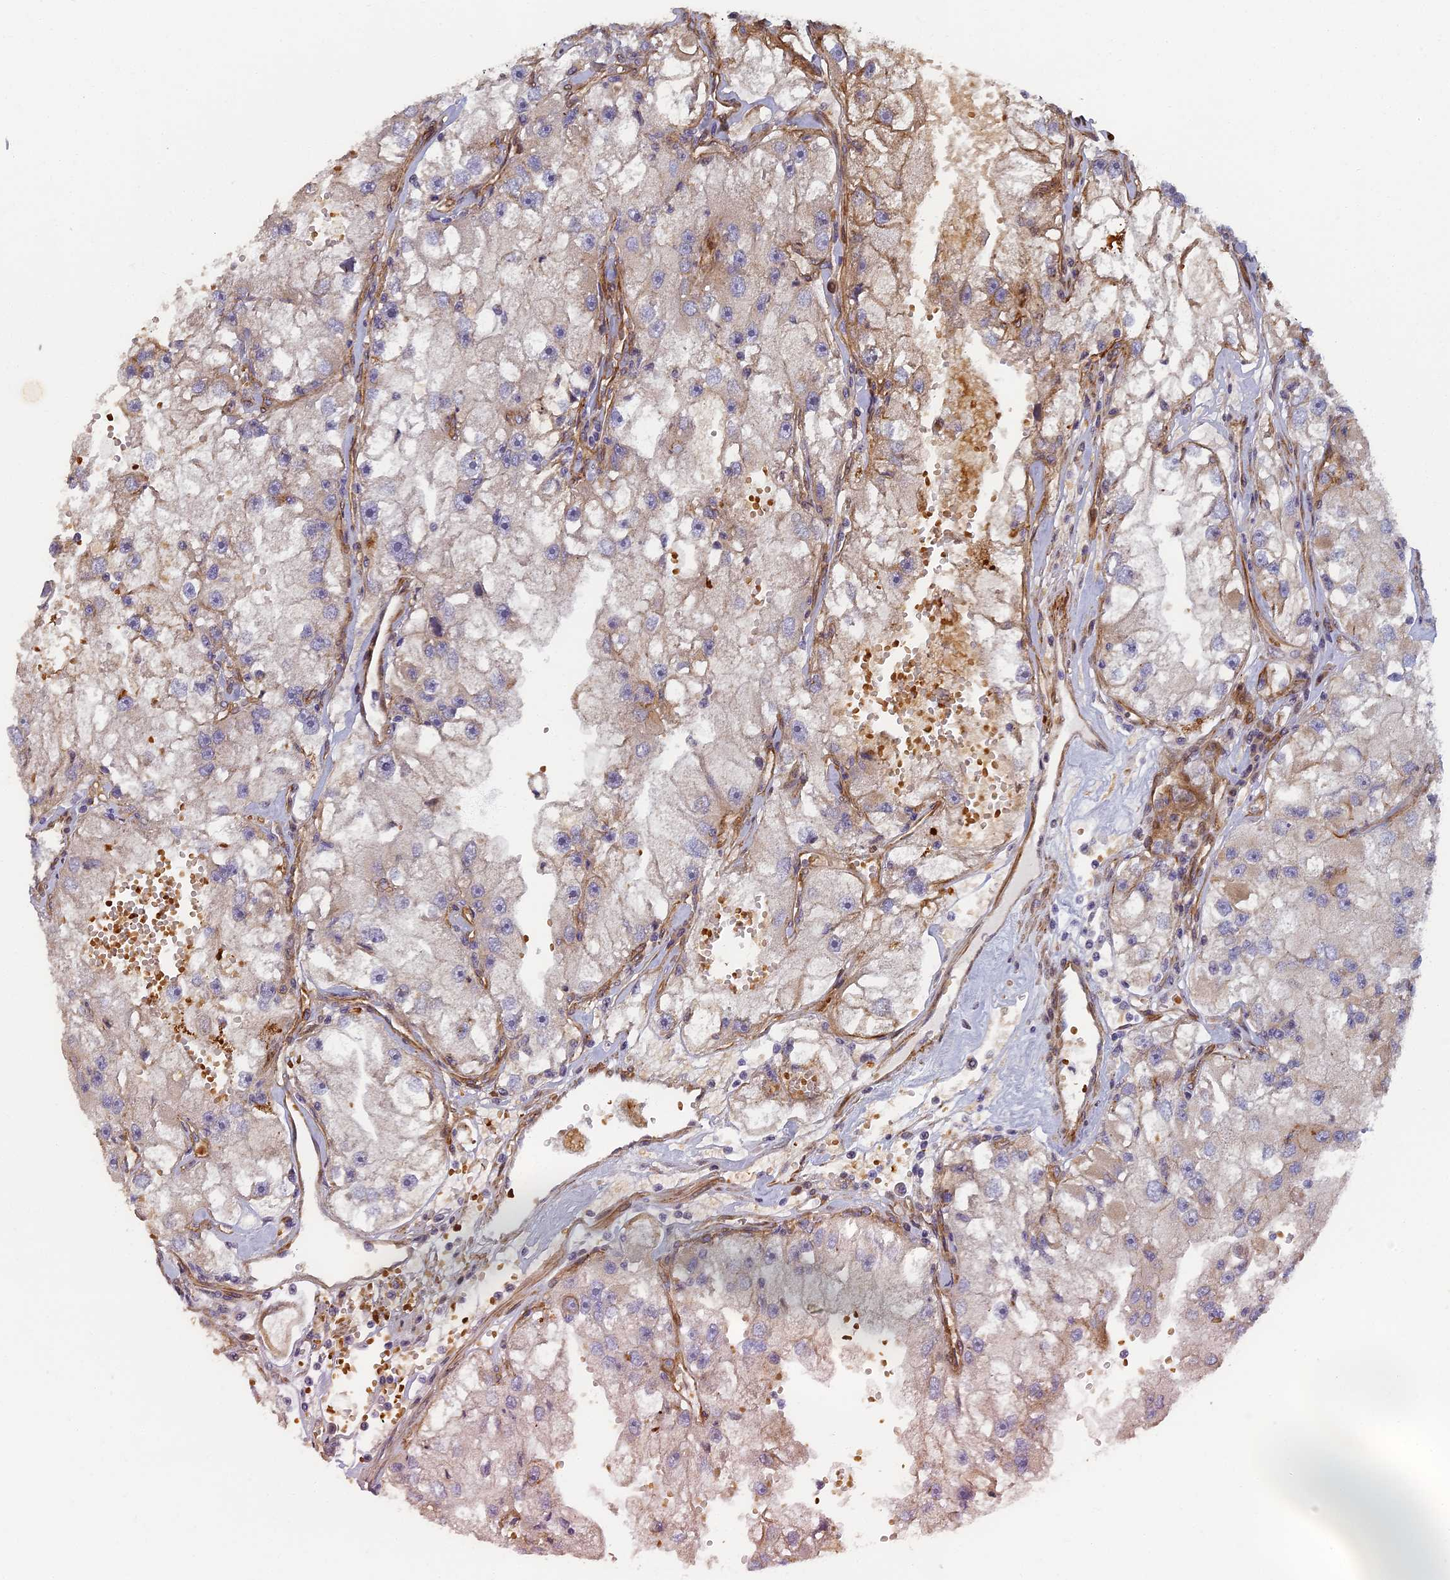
{"staining": {"intensity": "moderate", "quantity": "<25%", "location": "cytoplasmic/membranous"}, "tissue": "renal cancer", "cell_type": "Tumor cells", "image_type": "cancer", "snomed": [{"axis": "morphology", "description": "Adenocarcinoma, NOS"}, {"axis": "topography", "description": "Kidney"}], "caption": "IHC staining of renal cancer (adenocarcinoma), which exhibits low levels of moderate cytoplasmic/membranous positivity in approximately <25% of tumor cells indicating moderate cytoplasmic/membranous protein positivity. The staining was performed using DAB (brown) for protein detection and nuclei were counterstained in hematoxylin (blue).", "gene": "ABCB10", "patient": {"sex": "male", "age": 63}}